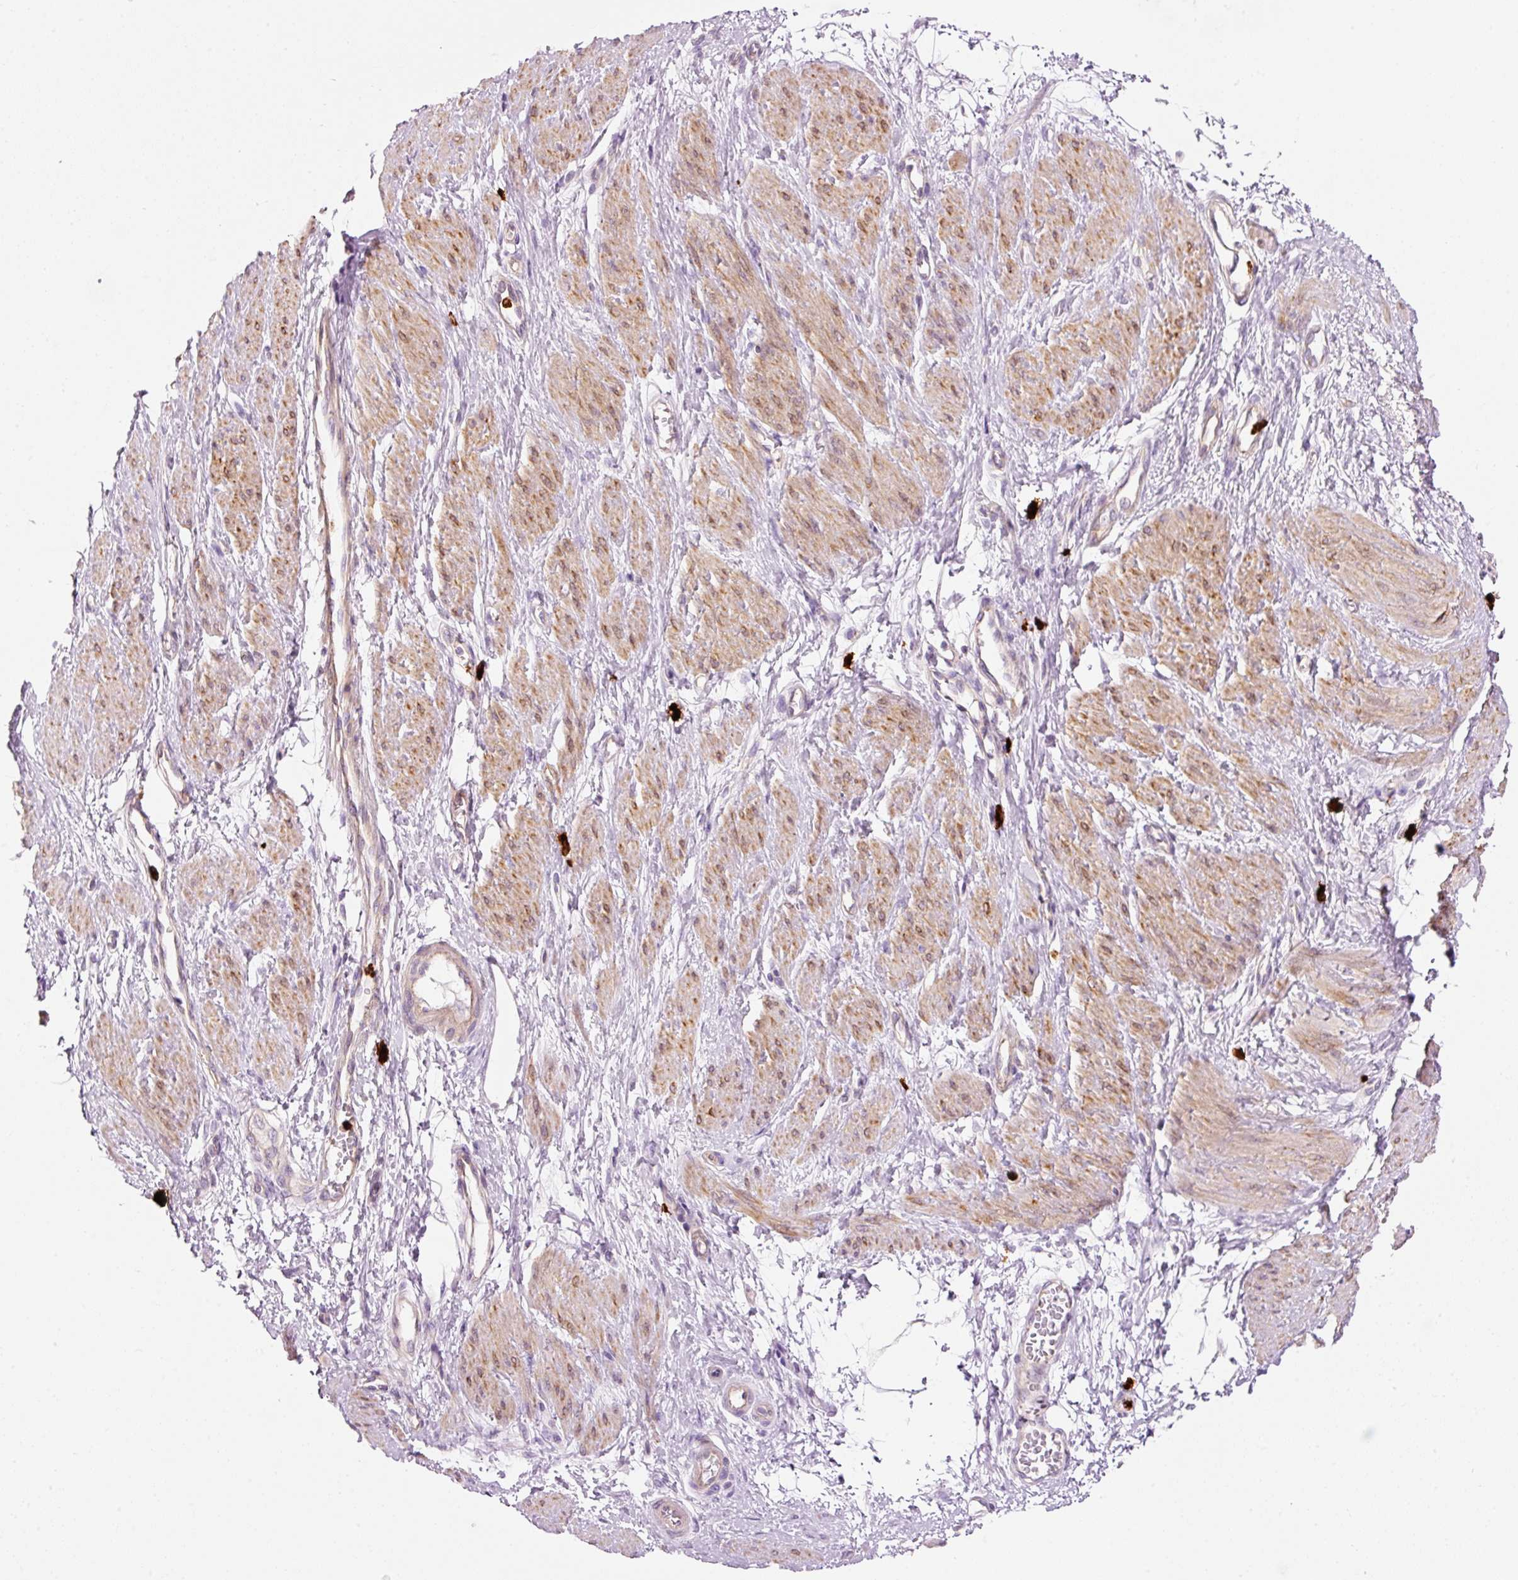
{"staining": {"intensity": "moderate", "quantity": "25%-75%", "location": "cytoplasmic/membranous"}, "tissue": "smooth muscle", "cell_type": "Smooth muscle cells", "image_type": "normal", "snomed": [{"axis": "morphology", "description": "Normal tissue, NOS"}, {"axis": "topography", "description": "Smooth muscle"}, {"axis": "topography", "description": "Uterus"}], "caption": "The photomicrograph shows immunohistochemical staining of benign smooth muscle. There is moderate cytoplasmic/membranous positivity is identified in approximately 25%-75% of smooth muscle cells. (DAB IHC, brown staining for protein, blue staining for nuclei).", "gene": "MAP3K3", "patient": {"sex": "female", "age": 39}}